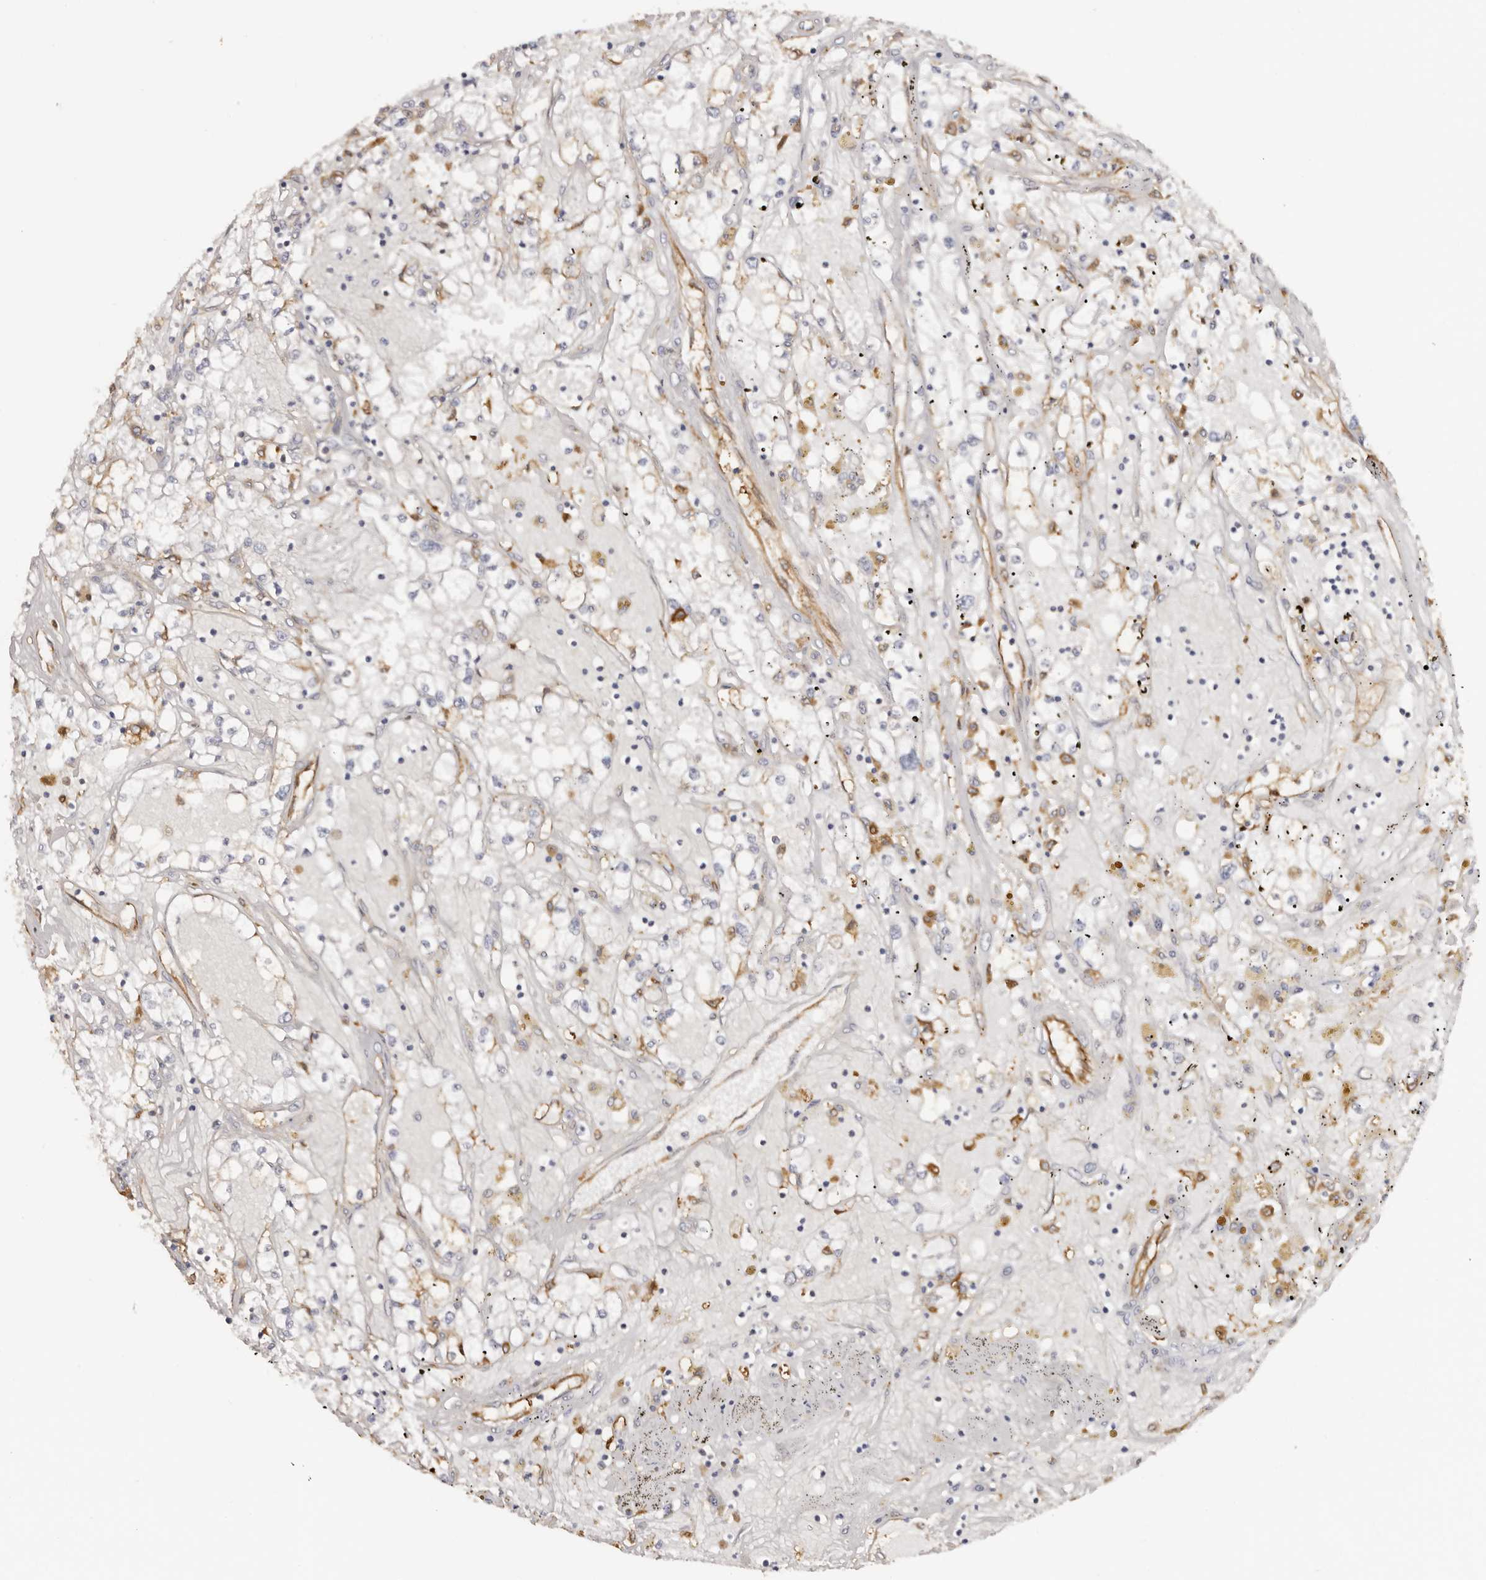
{"staining": {"intensity": "weak", "quantity": "<25%", "location": "cytoplasmic/membranous"}, "tissue": "renal cancer", "cell_type": "Tumor cells", "image_type": "cancer", "snomed": [{"axis": "morphology", "description": "Adenocarcinoma, NOS"}, {"axis": "topography", "description": "Kidney"}], "caption": "Immunohistochemistry (IHC) micrograph of human renal cancer stained for a protein (brown), which displays no positivity in tumor cells.", "gene": "LAP3", "patient": {"sex": "male", "age": 56}}